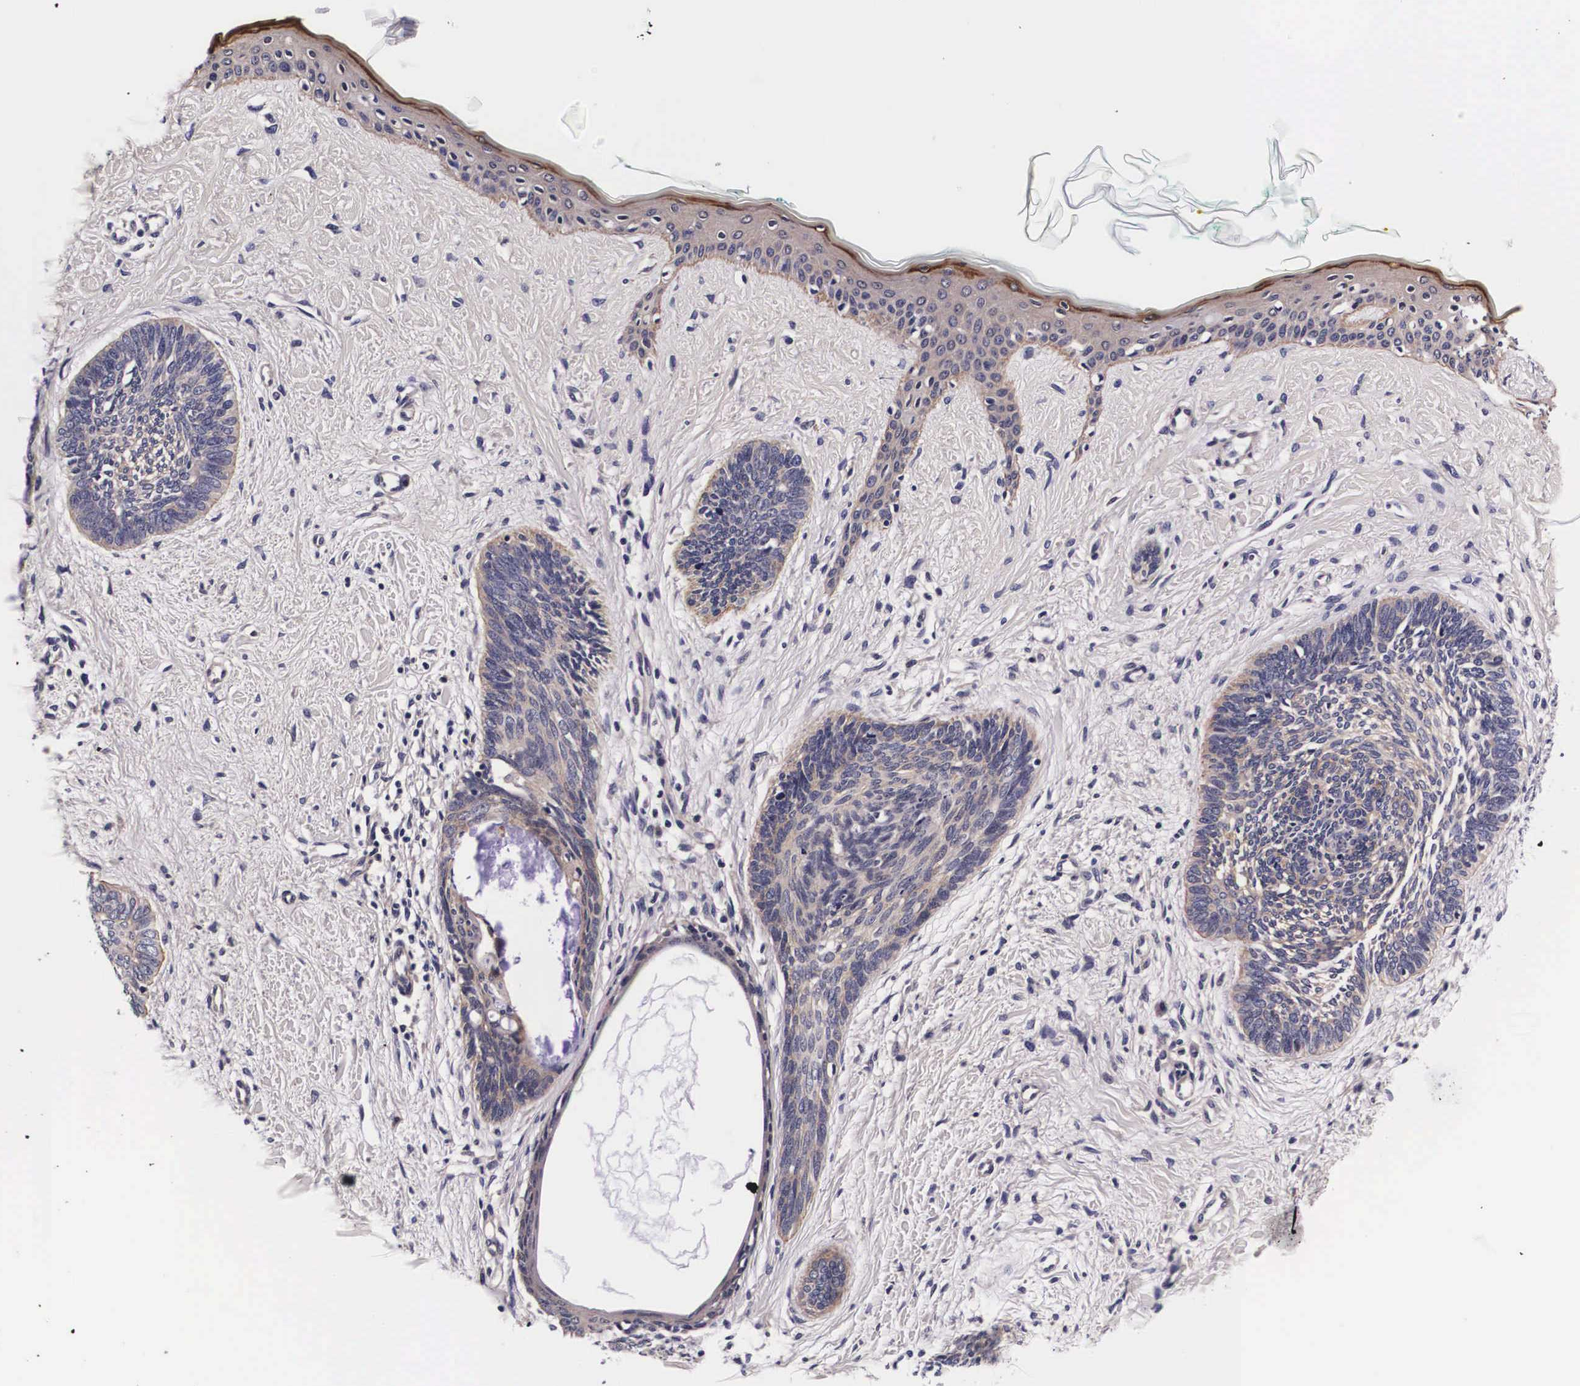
{"staining": {"intensity": "moderate", "quantity": "25%-75%", "location": "cytoplasmic/membranous"}, "tissue": "skin cancer", "cell_type": "Tumor cells", "image_type": "cancer", "snomed": [{"axis": "morphology", "description": "Basal cell carcinoma"}, {"axis": "topography", "description": "Skin"}], "caption": "Protein staining shows moderate cytoplasmic/membranous positivity in approximately 25%-75% of tumor cells in skin cancer (basal cell carcinoma).", "gene": "PHETA2", "patient": {"sex": "female", "age": 81}}